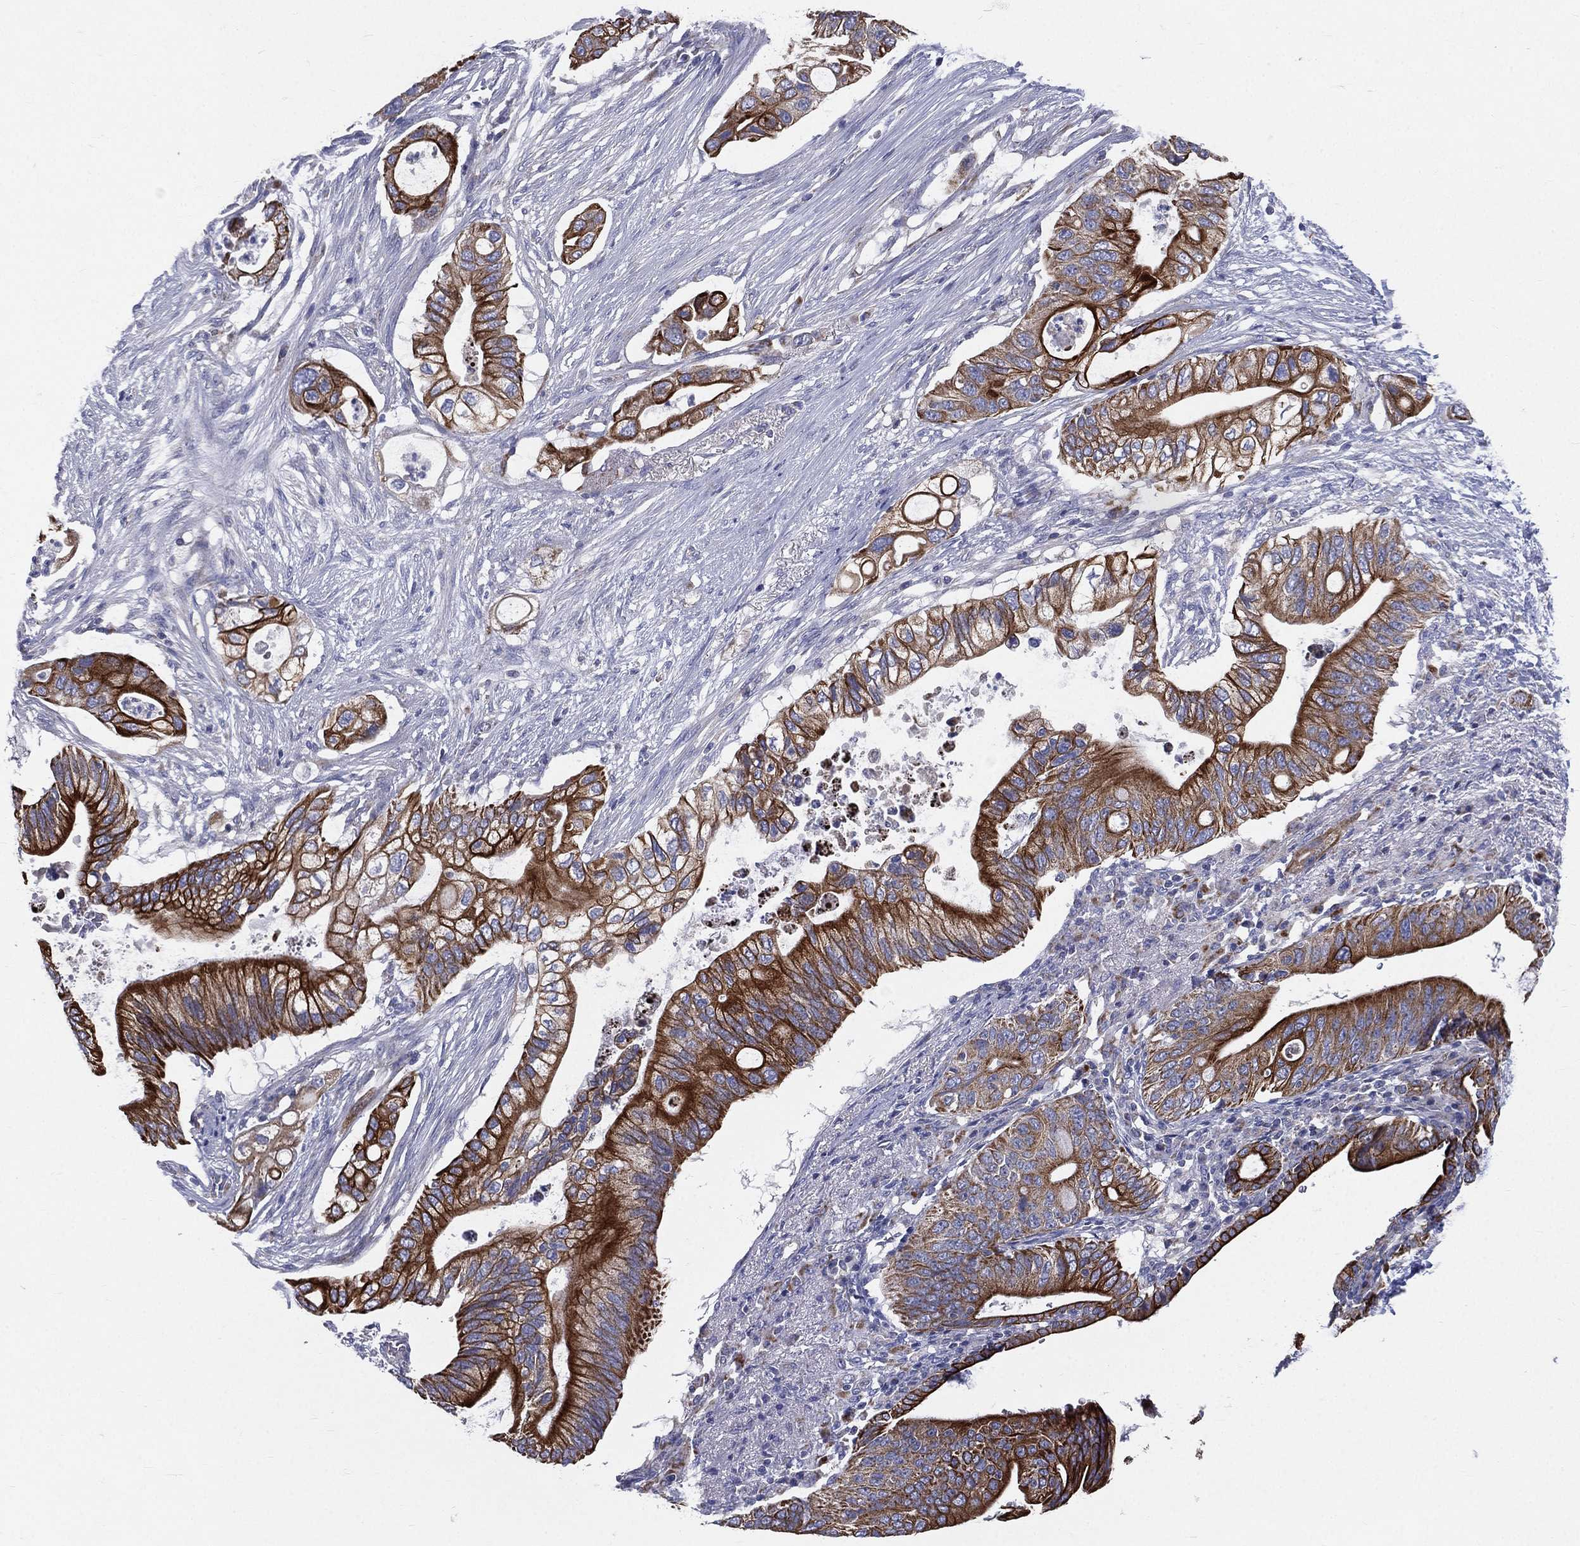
{"staining": {"intensity": "strong", "quantity": ">75%", "location": "cytoplasmic/membranous"}, "tissue": "pancreatic cancer", "cell_type": "Tumor cells", "image_type": "cancer", "snomed": [{"axis": "morphology", "description": "Adenocarcinoma, NOS"}, {"axis": "topography", "description": "Pancreas"}], "caption": "Pancreatic adenocarcinoma was stained to show a protein in brown. There is high levels of strong cytoplasmic/membranous expression in approximately >75% of tumor cells.", "gene": "PWWP3A", "patient": {"sex": "female", "age": 72}}